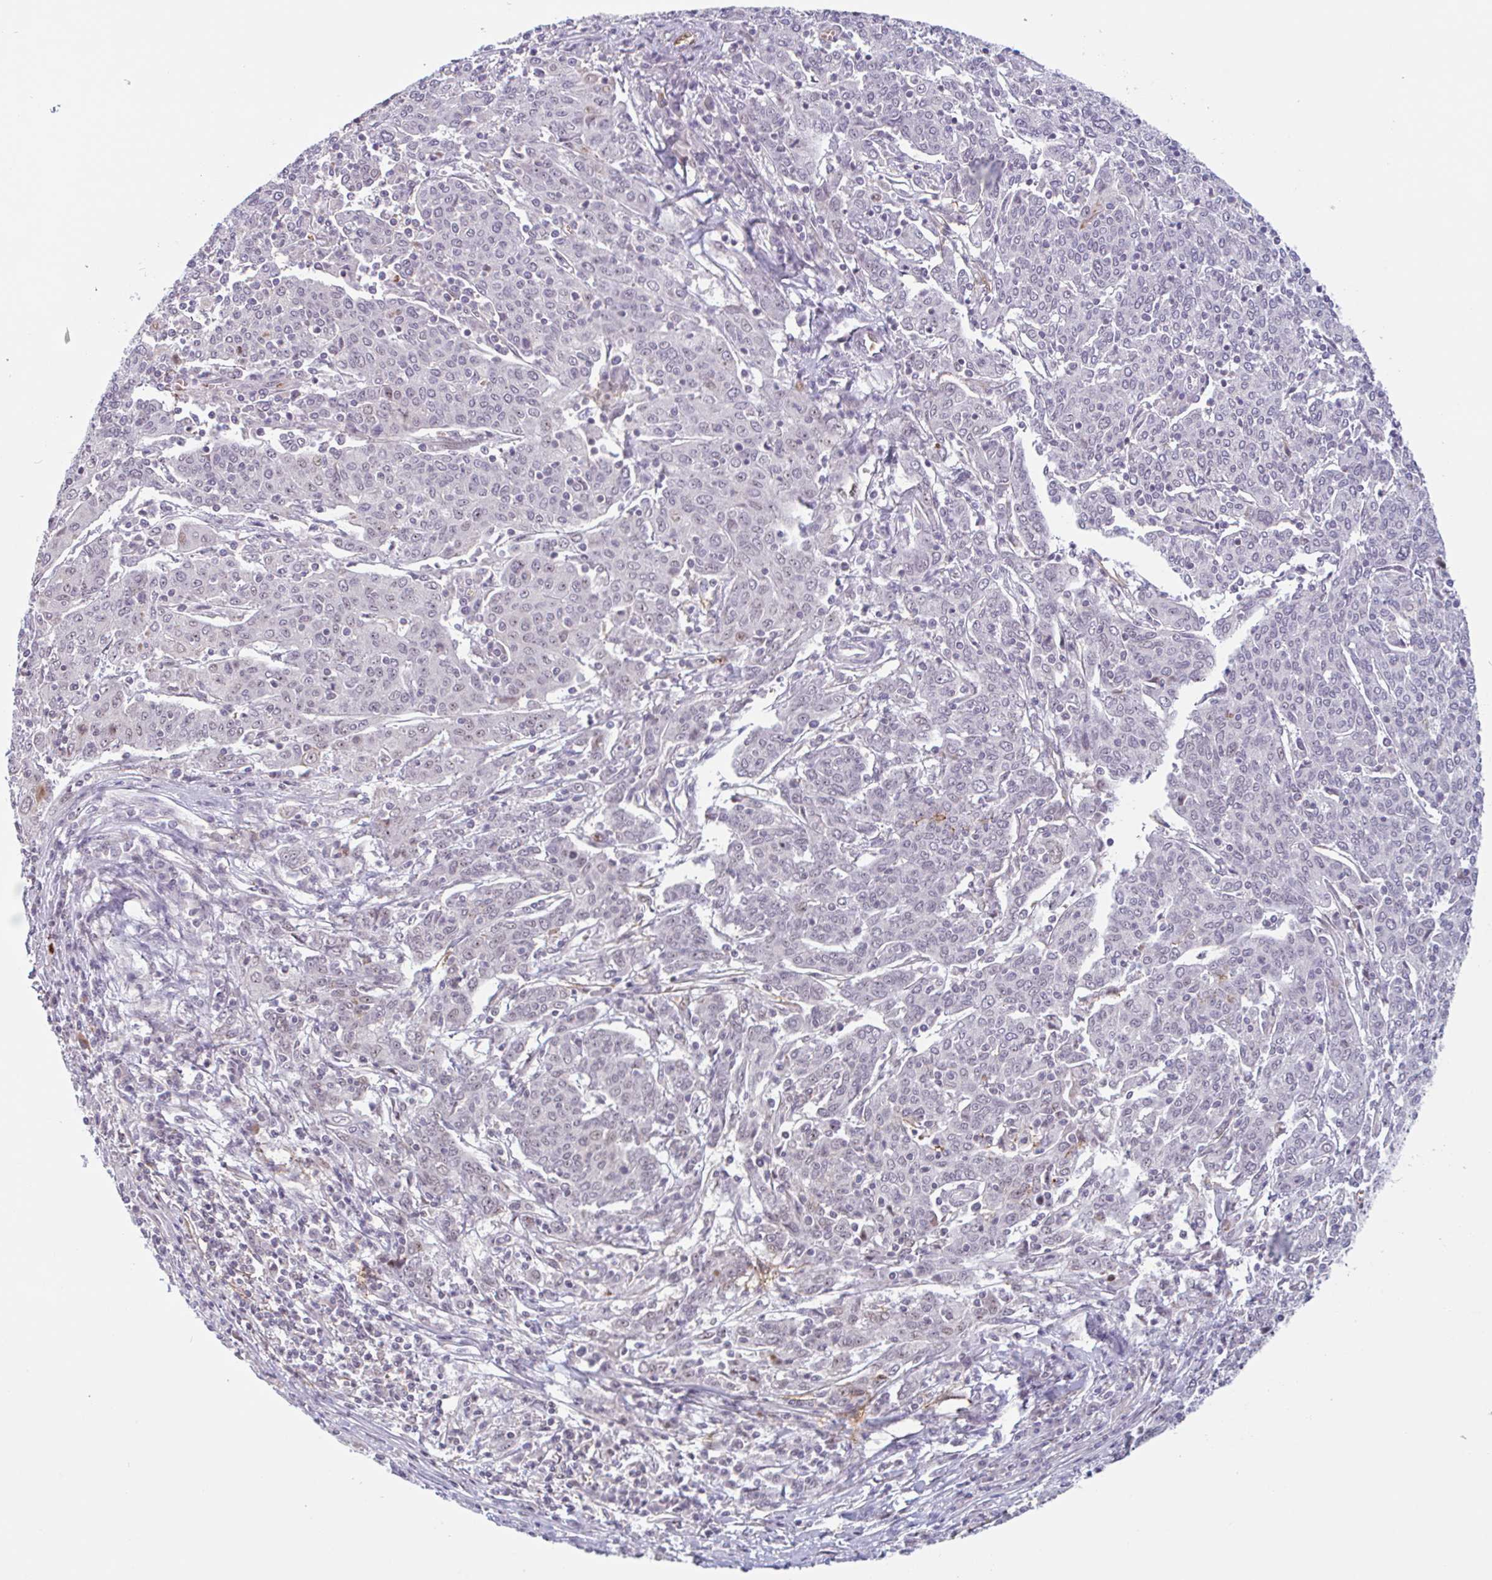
{"staining": {"intensity": "moderate", "quantity": "<25%", "location": "nuclear"}, "tissue": "cervical cancer", "cell_type": "Tumor cells", "image_type": "cancer", "snomed": [{"axis": "morphology", "description": "Squamous cell carcinoma, NOS"}, {"axis": "topography", "description": "Cervix"}], "caption": "Human cervical cancer (squamous cell carcinoma) stained with a protein marker shows moderate staining in tumor cells.", "gene": "TMEM119", "patient": {"sex": "female", "age": 67}}